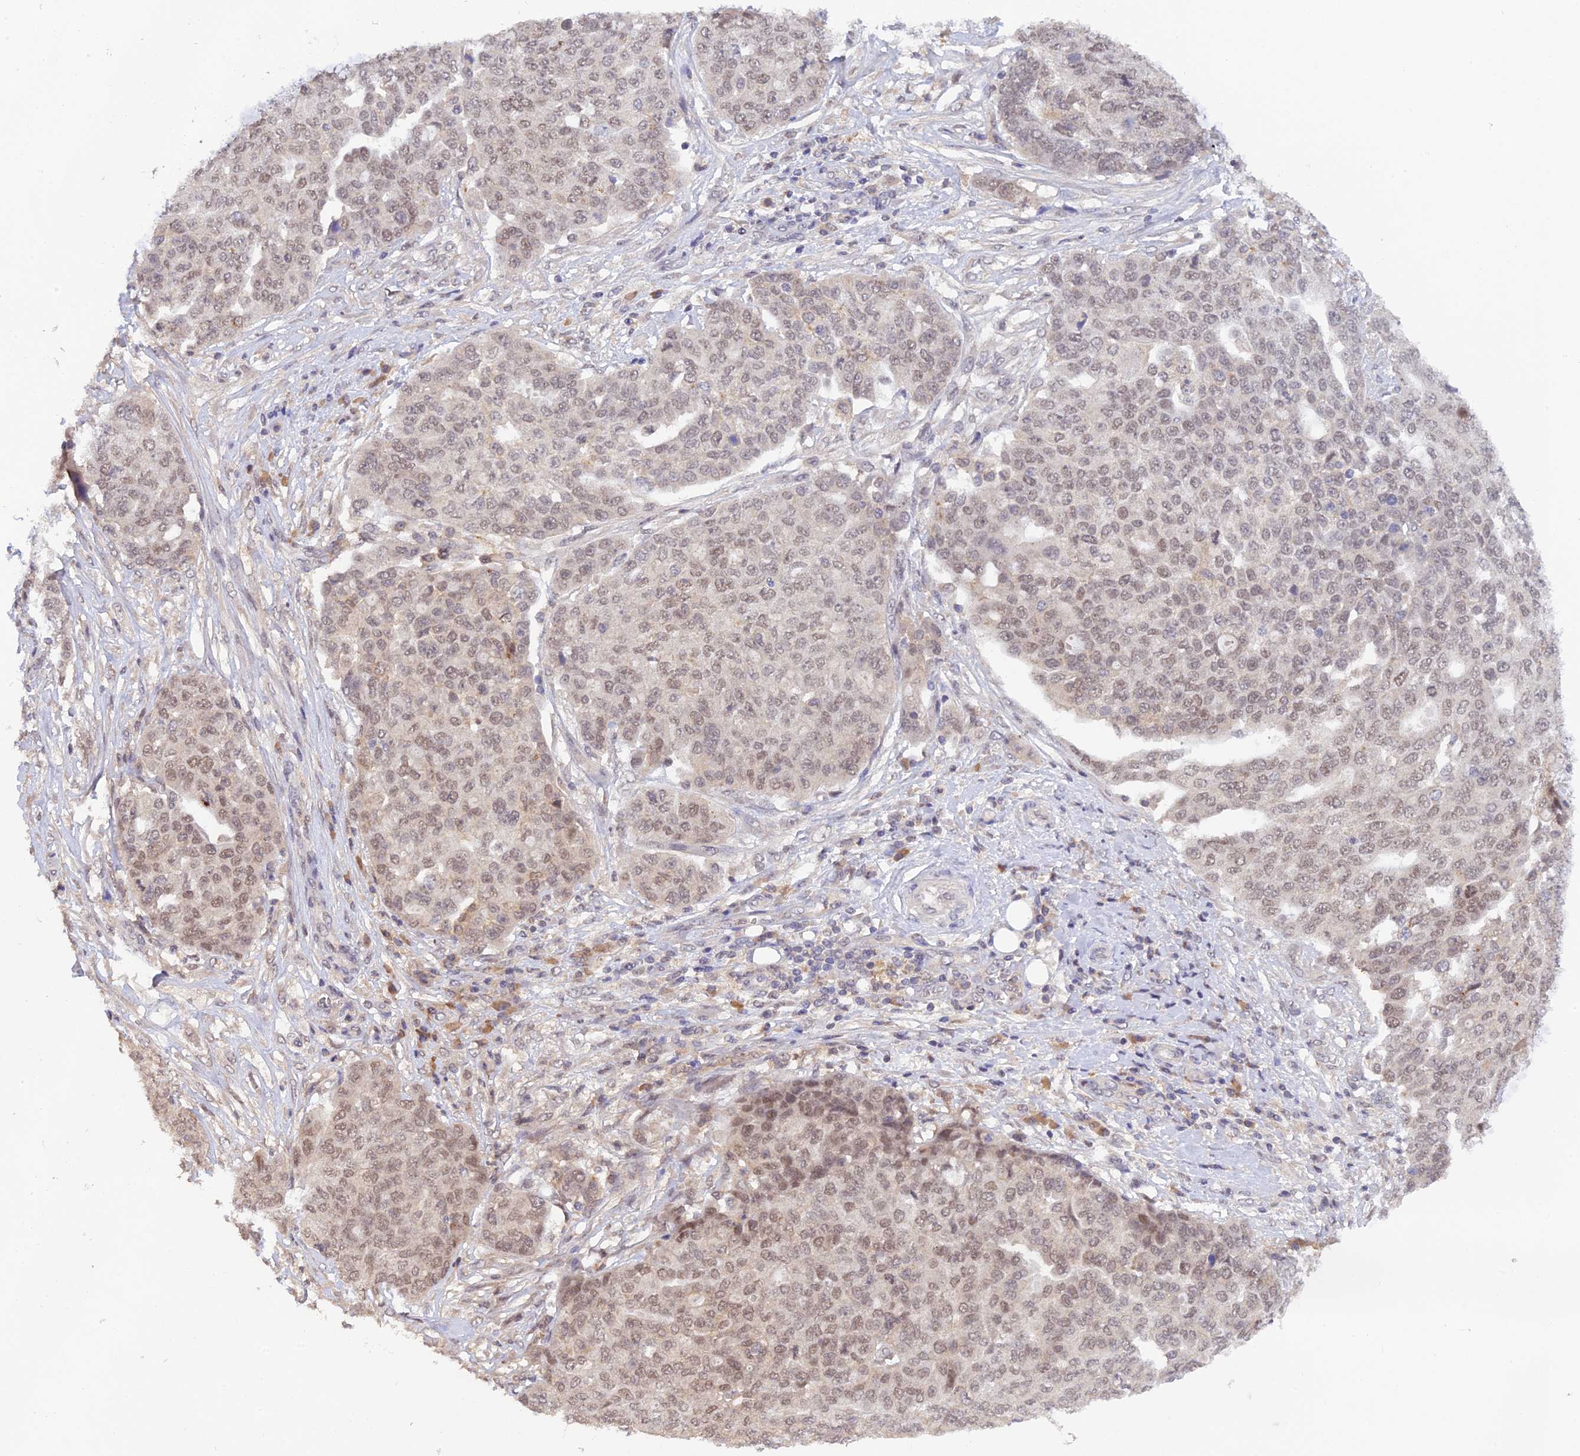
{"staining": {"intensity": "weak", "quantity": ">75%", "location": "nuclear"}, "tissue": "ovarian cancer", "cell_type": "Tumor cells", "image_type": "cancer", "snomed": [{"axis": "morphology", "description": "Cystadenocarcinoma, serous, NOS"}, {"axis": "topography", "description": "Soft tissue"}, {"axis": "topography", "description": "Ovary"}], "caption": "This is a histology image of immunohistochemistry staining of ovarian cancer, which shows weak positivity in the nuclear of tumor cells.", "gene": "ZNF436", "patient": {"sex": "female", "age": 57}}